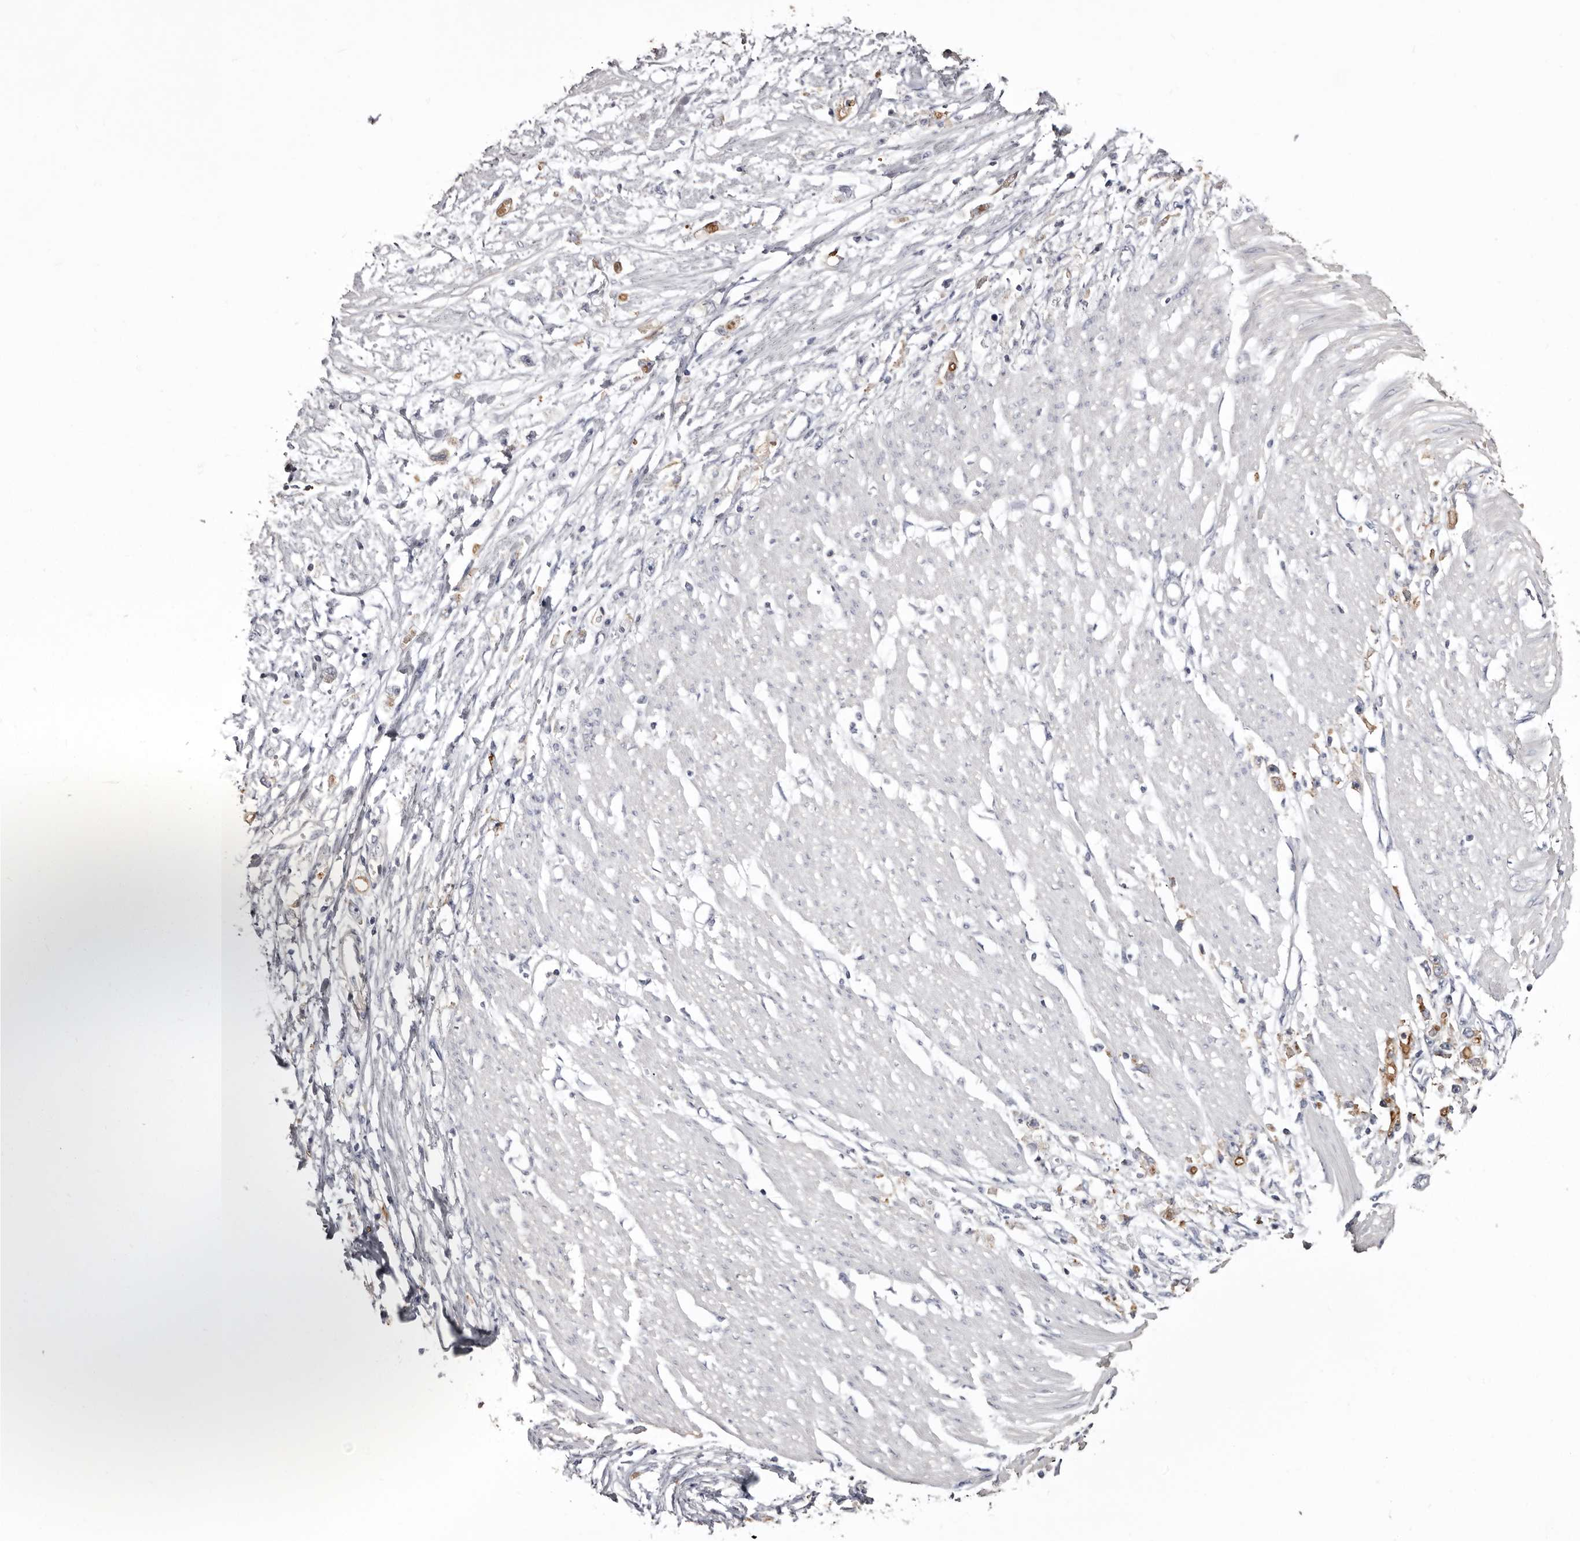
{"staining": {"intensity": "moderate", "quantity": ">75%", "location": "cytoplasmic/membranous"}, "tissue": "stomach cancer", "cell_type": "Tumor cells", "image_type": "cancer", "snomed": [{"axis": "morphology", "description": "Adenocarcinoma, NOS"}, {"axis": "topography", "description": "Stomach"}], "caption": "Adenocarcinoma (stomach) stained with a brown dye demonstrates moderate cytoplasmic/membranous positive positivity in approximately >75% of tumor cells.", "gene": "LAD1", "patient": {"sex": "female", "age": 59}}